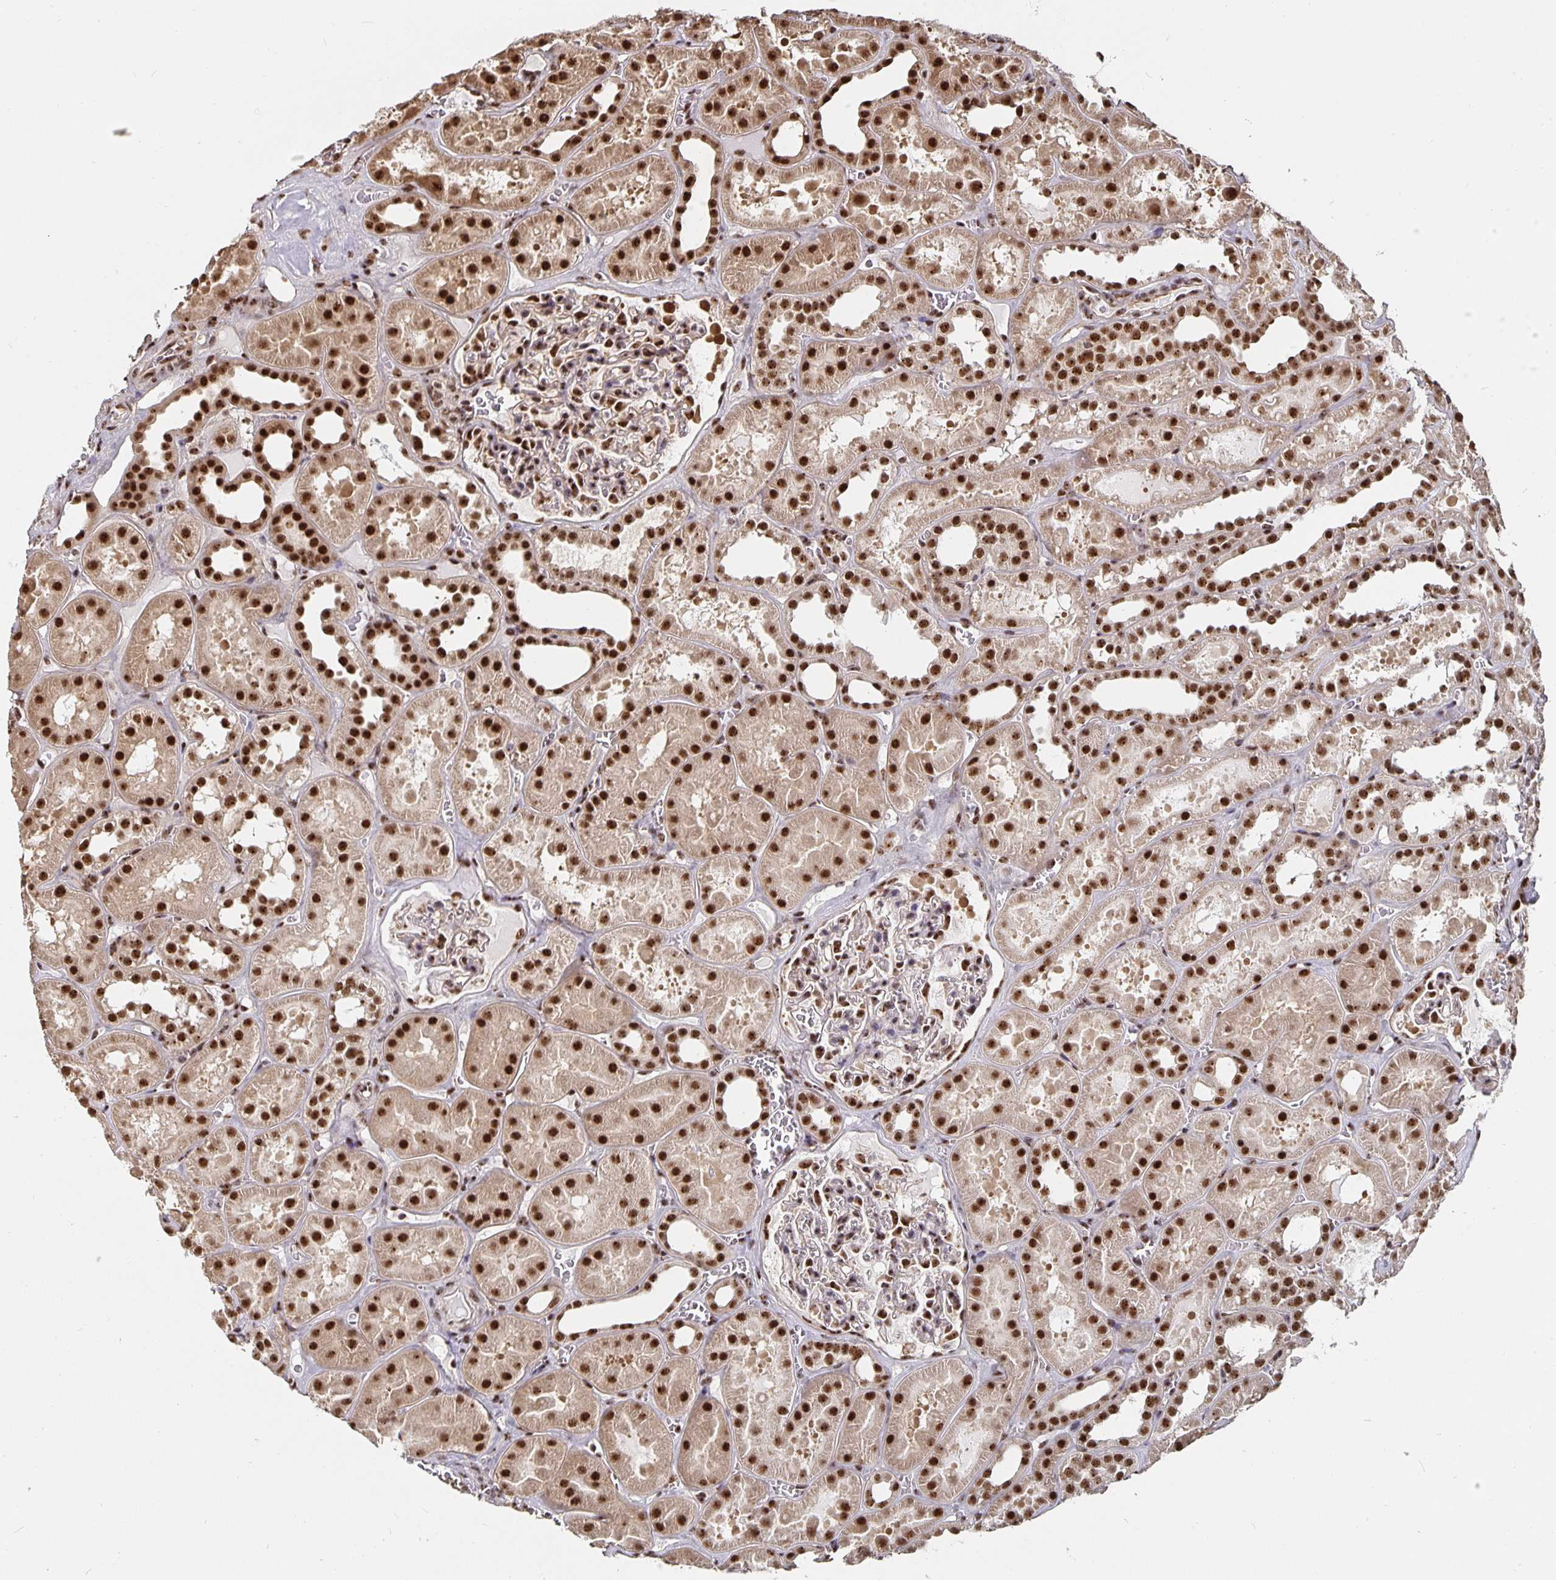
{"staining": {"intensity": "strong", "quantity": ">75%", "location": "nuclear"}, "tissue": "kidney", "cell_type": "Cells in glomeruli", "image_type": "normal", "snomed": [{"axis": "morphology", "description": "Normal tissue, NOS"}, {"axis": "topography", "description": "Kidney"}], "caption": "This image demonstrates IHC staining of benign kidney, with high strong nuclear staining in approximately >75% of cells in glomeruli.", "gene": "LAS1L", "patient": {"sex": "female", "age": 41}}